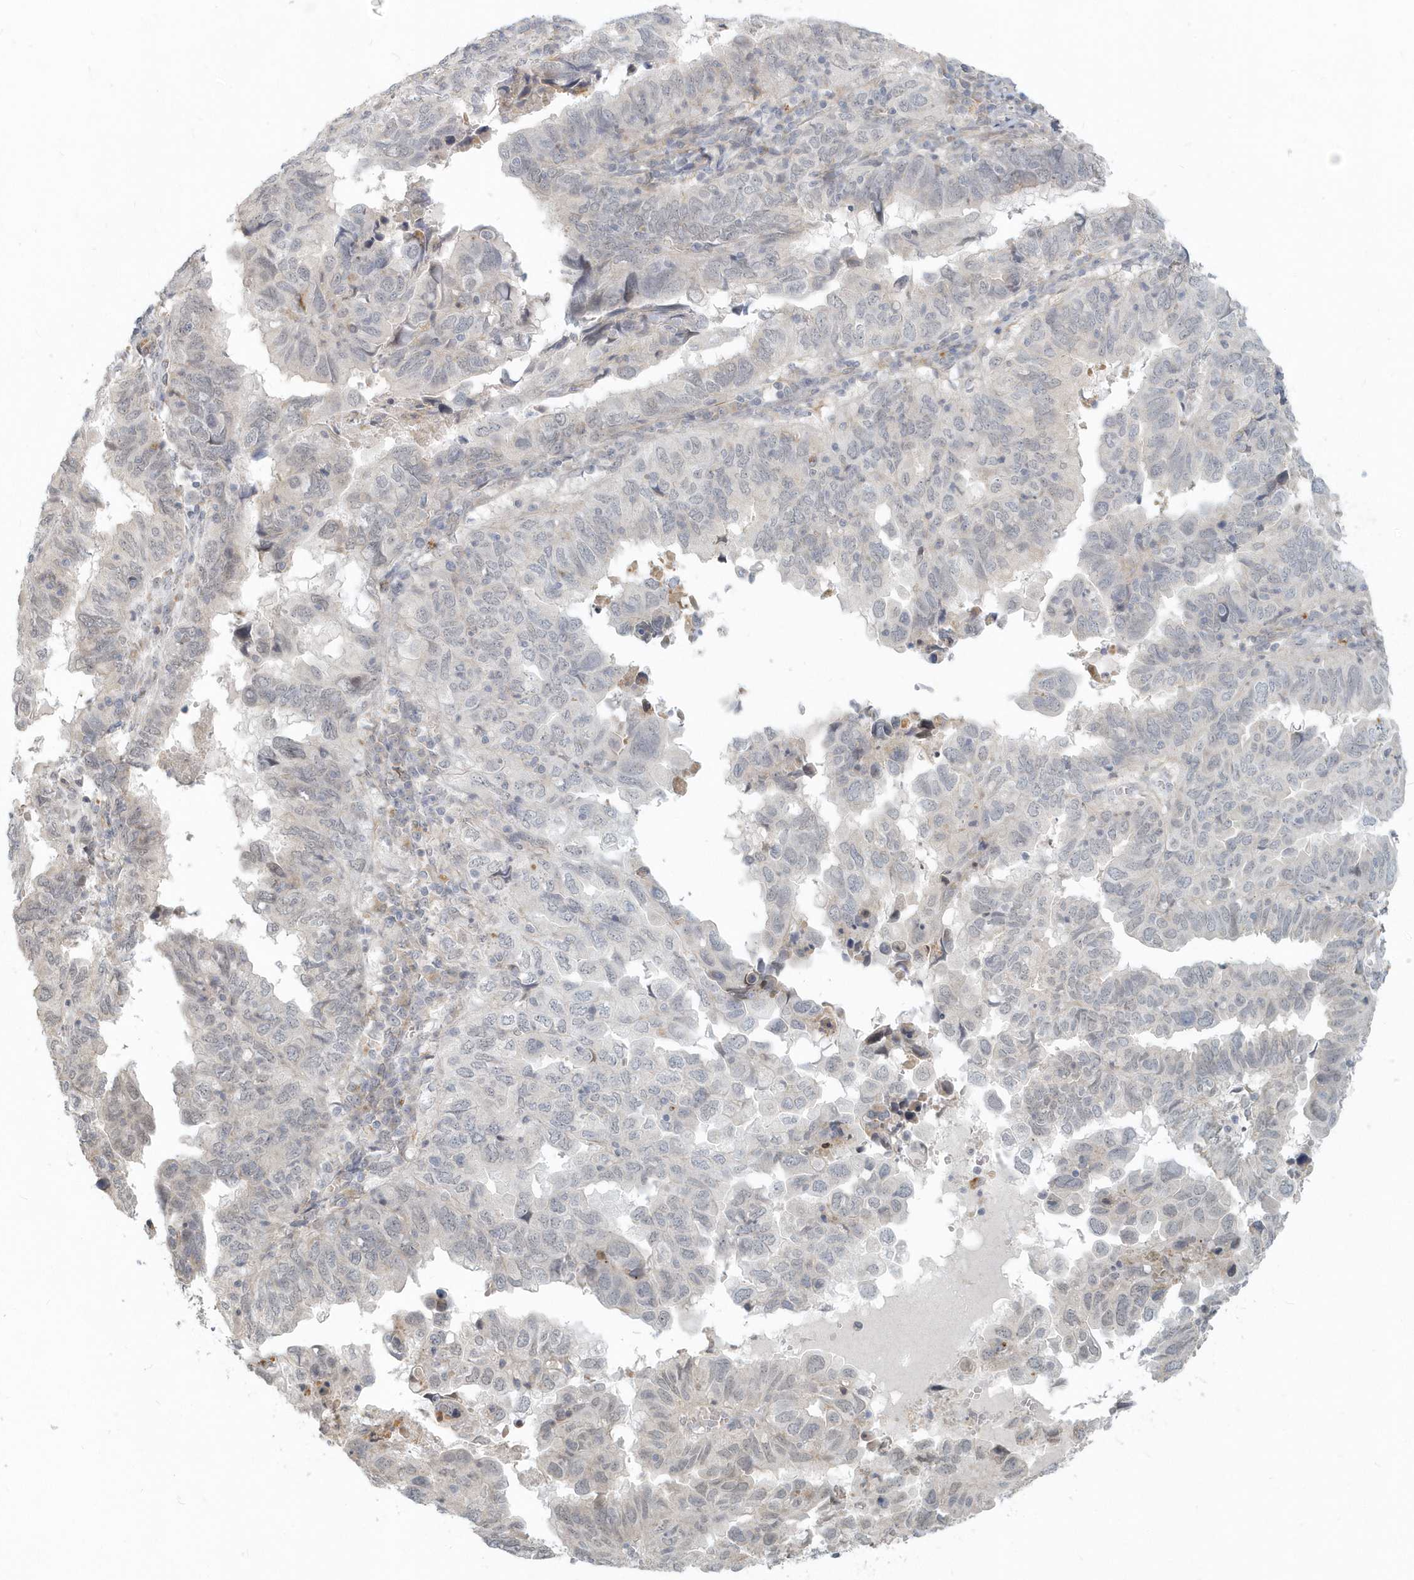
{"staining": {"intensity": "negative", "quantity": "none", "location": "none"}, "tissue": "endometrial cancer", "cell_type": "Tumor cells", "image_type": "cancer", "snomed": [{"axis": "morphology", "description": "Adenocarcinoma, NOS"}, {"axis": "topography", "description": "Uterus"}], "caption": "This is a histopathology image of immunohistochemistry (IHC) staining of endometrial cancer, which shows no positivity in tumor cells.", "gene": "NAPB", "patient": {"sex": "female", "age": 77}}